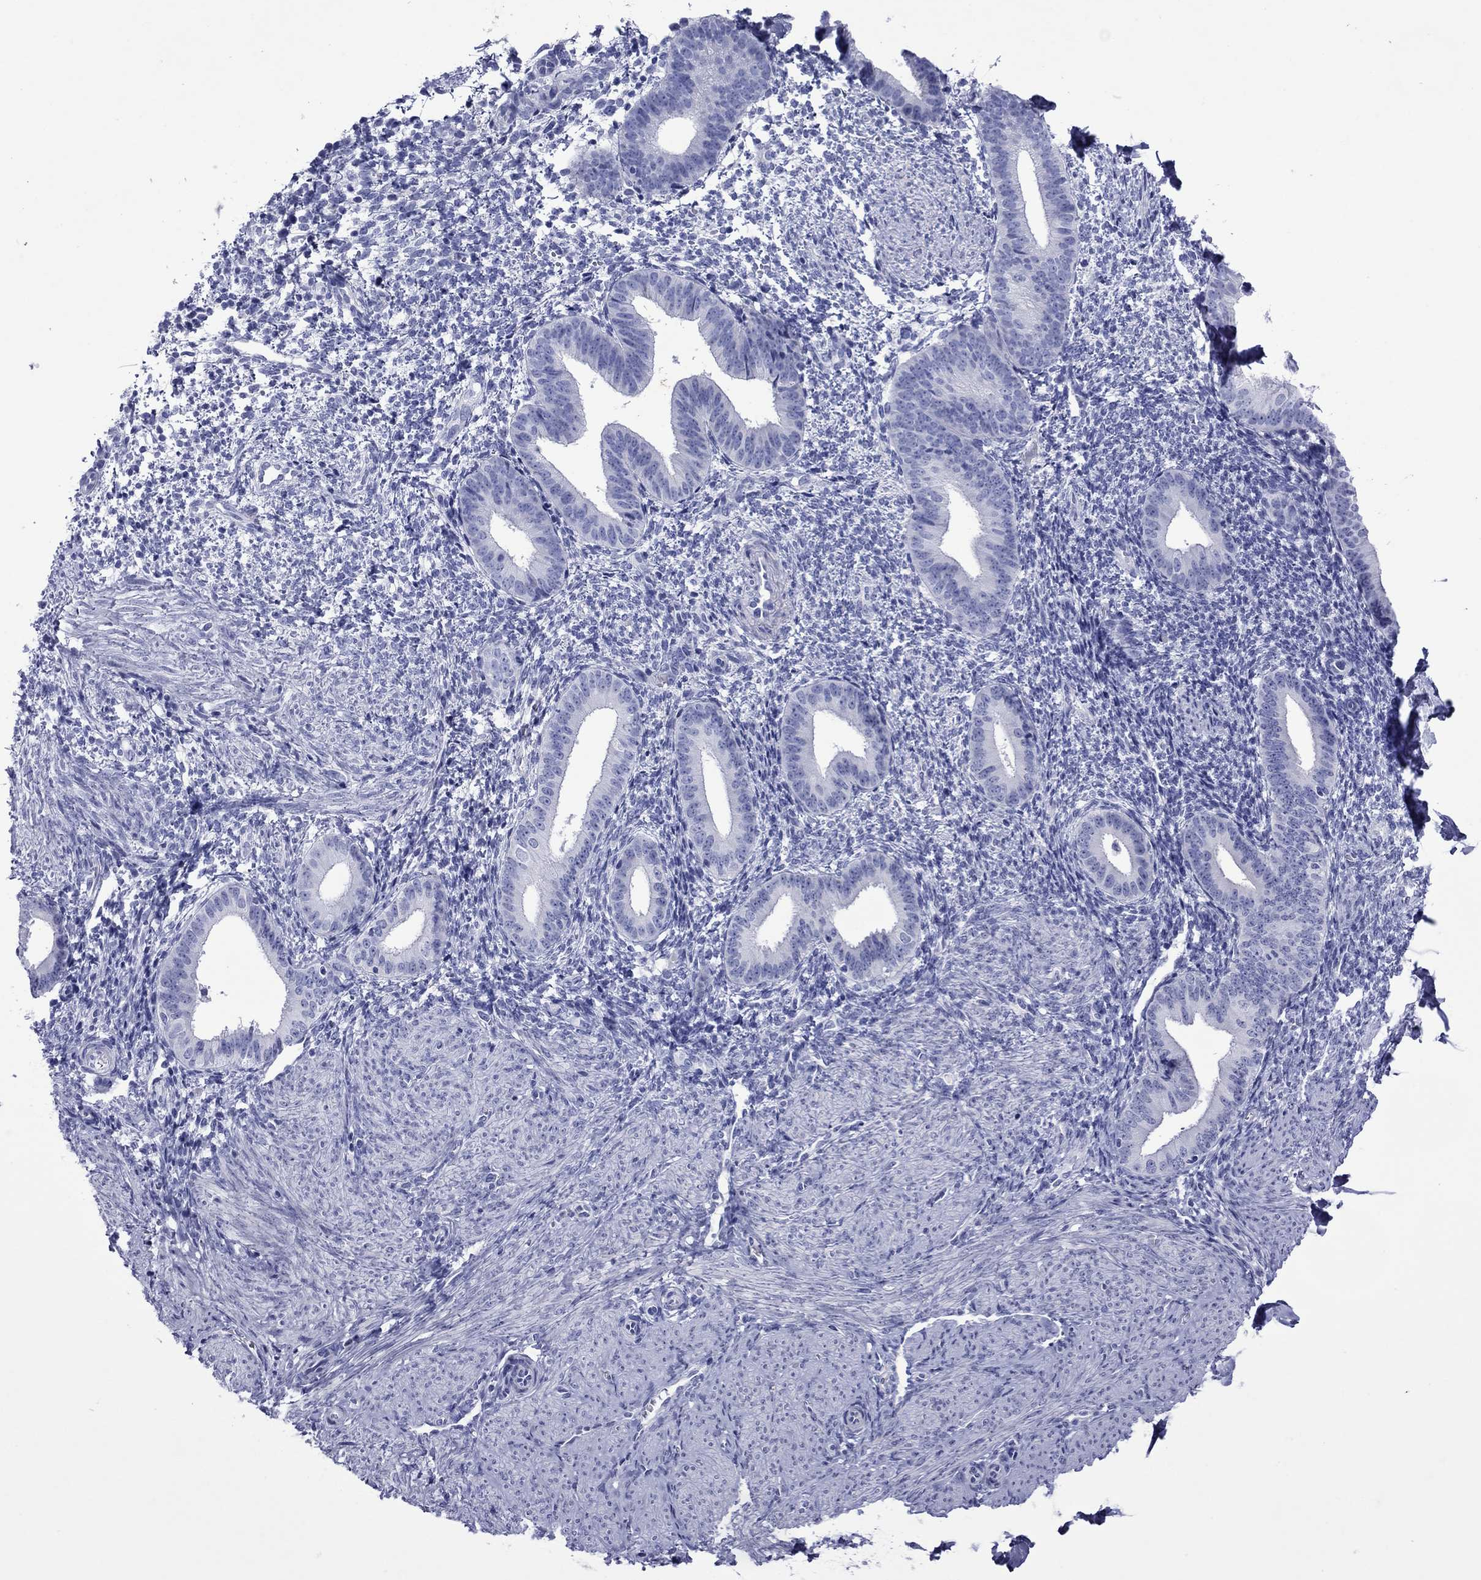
{"staining": {"intensity": "negative", "quantity": "none", "location": "none"}, "tissue": "endometrium", "cell_type": "Cells in endometrial stroma", "image_type": "normal", "snomed": [{"axis": "morphology", "description": "Normal tissue, NOS"}, {"axis": "topography", "description": "Endometrium"}], "caption": "The image demonstrates no significant staining in cells in endometrial stroma of endometrium. (DAB (3,3'-diaminobenzidine) immunohistochemistry with hematoxylin counter stain).", "gene": "PIWIL1", "patient": {"sex": "female", "age": 47}}